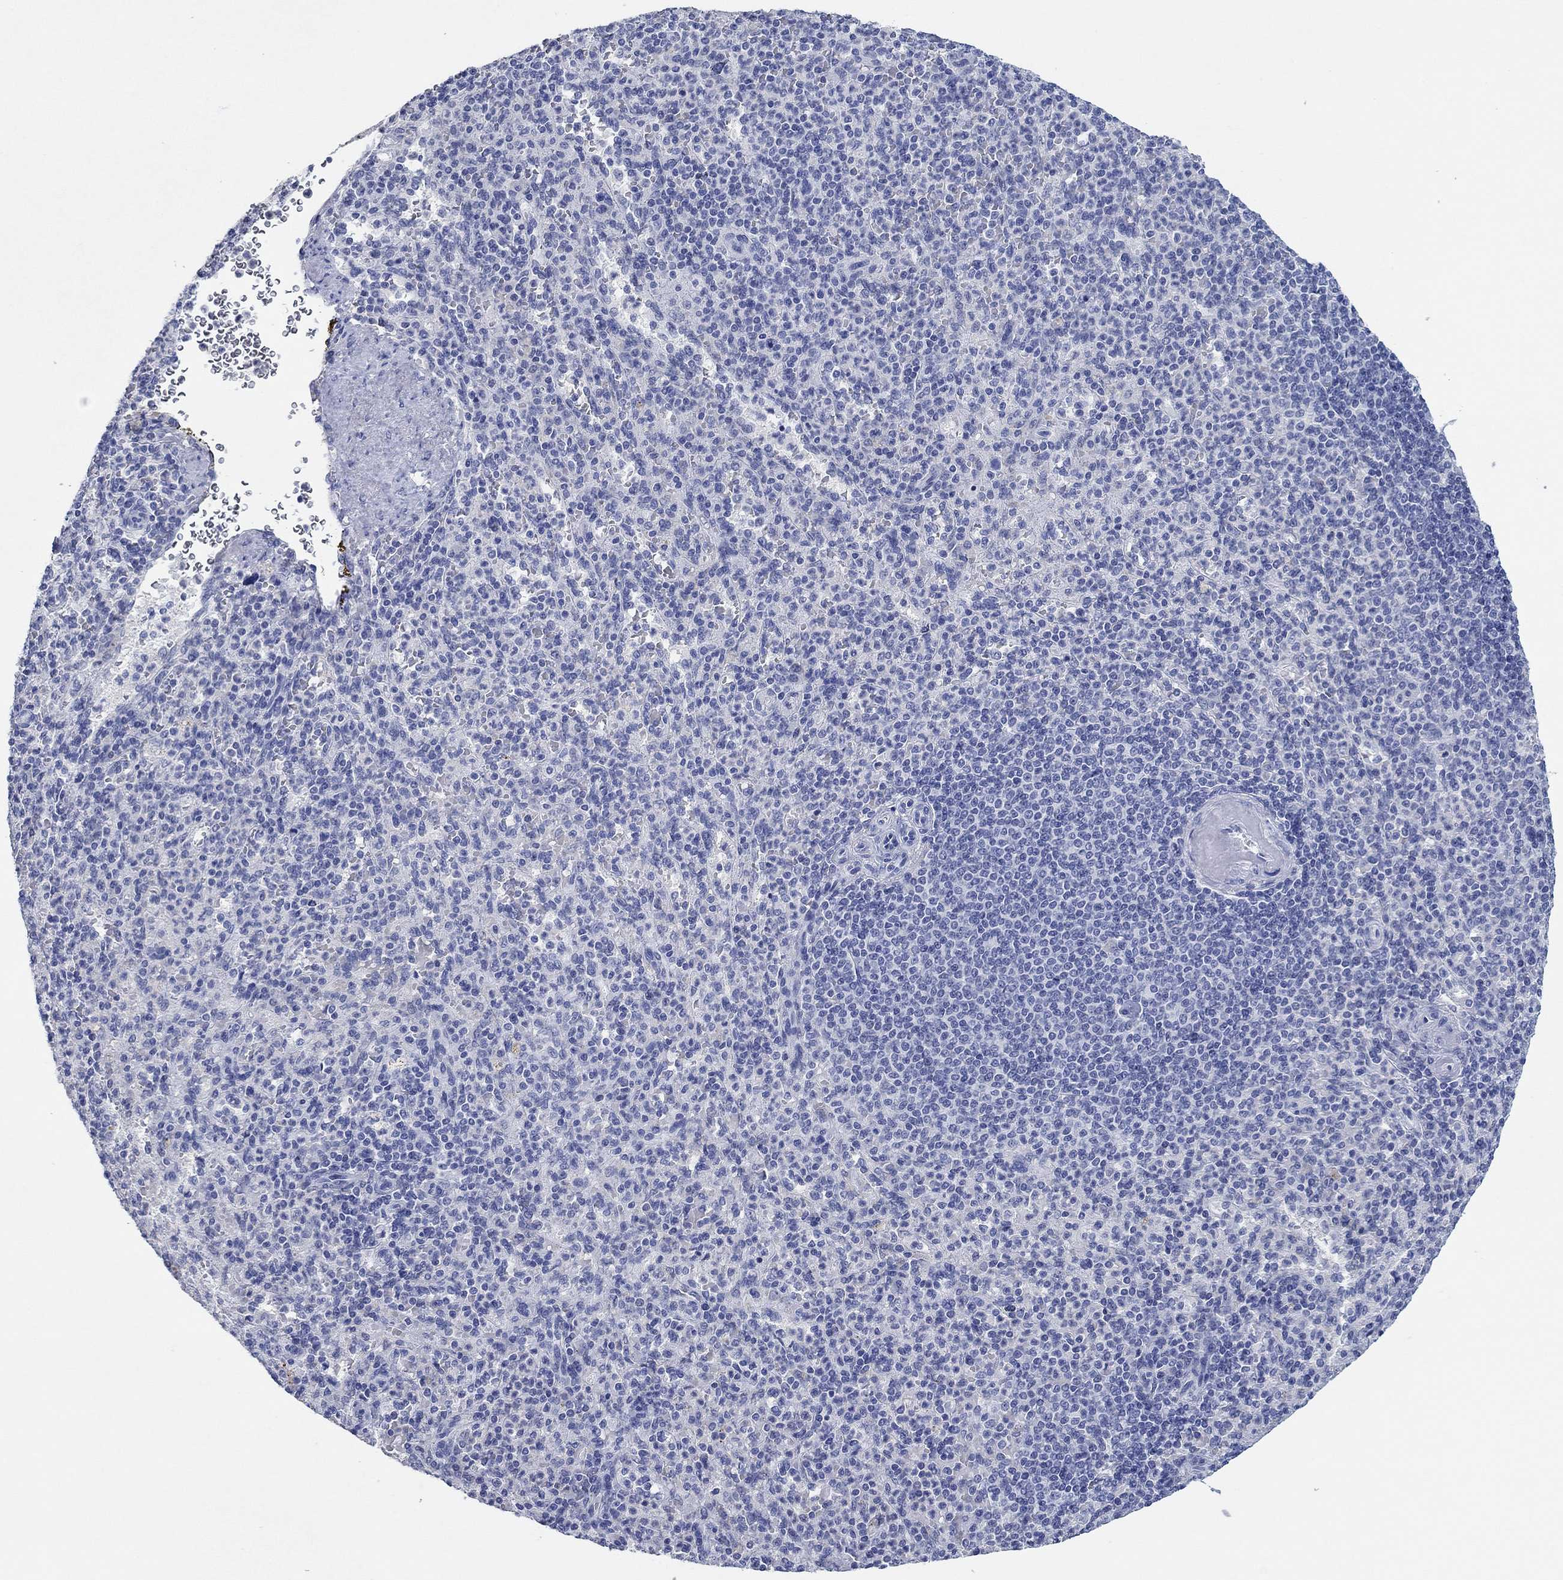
{"staining": {"intensity": "negative", "quantity": "none", "location": "none"}, "tissue": "spleen", "cell_type": "Cells in red pulp", "image_type": "normal", "snomed": [{"axis": "morphology", "description": "Normal tissue, NOS"}, {"axis": "topography", "description": "Spleen"}], "caption": "Immunohistochemistry (IHC) photomicrograph of unremarkable spleen: human spleen stained with DAB (3,3'-diaminobenzidine) displays no significant protein staining in cells in red pulp. (Brightfield microscopy of DAB (3,3'-diaminobenzidine) immunohistochemistry (IHC) at high magnification).", "gene": "POU5F1", "patient": {"sex": "female", "age": 74}}